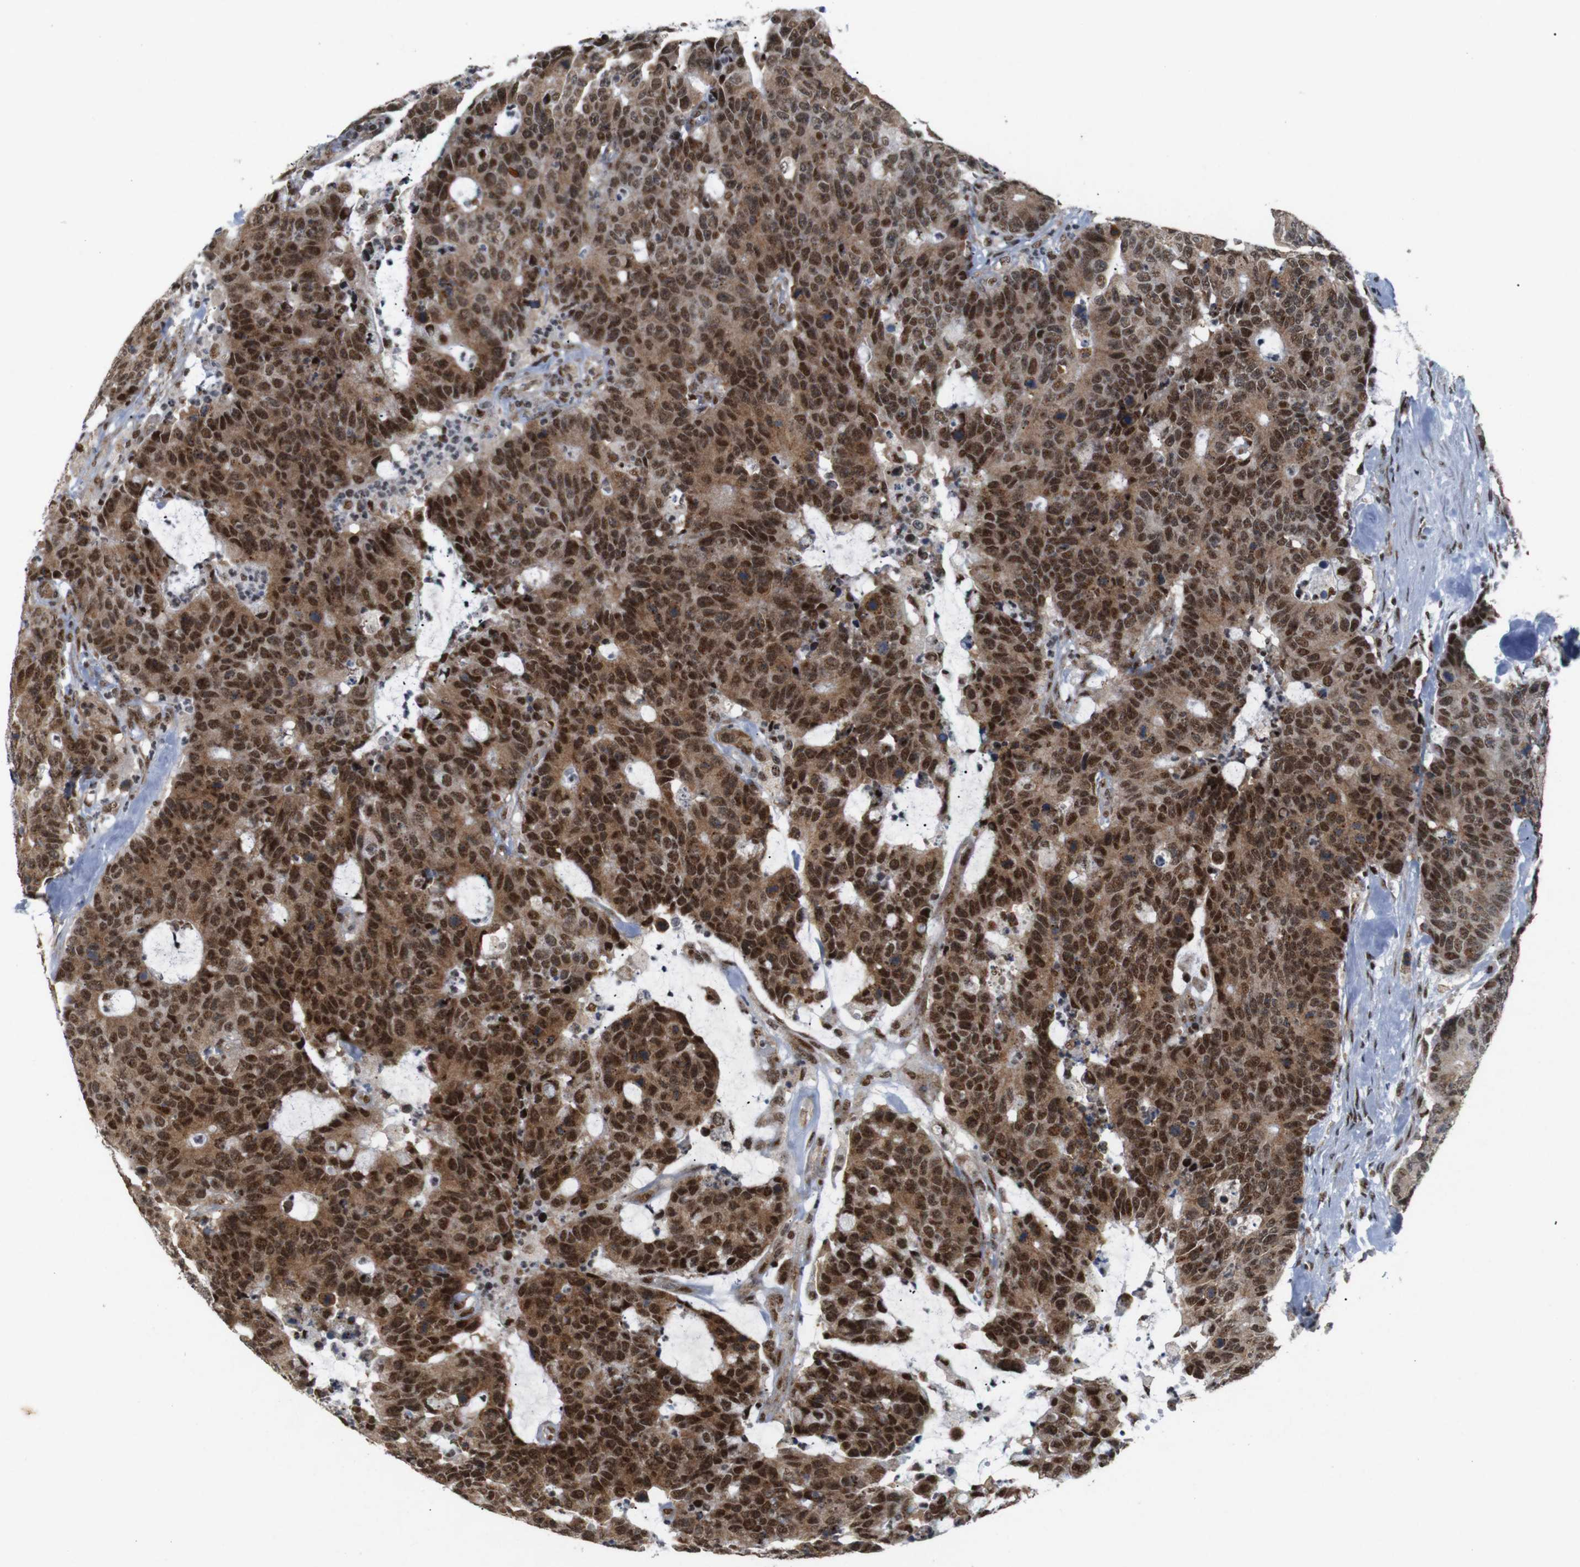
{"staining": {"intensity": "moderate", "quantity": ">75%", "location": "cytoplasmic/membranous,nuclear"}, "tissue": "colorectal cancer", "cell_type": "Tumor cells", "image_type": "cancer", "snomed": [{"axis": "morphology", "description": "Adenocarcinoma, NOS"}, {"axis": "topography", "description": "Colon"}], "caption": "Moderate cytoplasmic/membranous and nuclear staining is seen in approximately >75% of tumor cells in colorectal cancer.", "gene": "PYM1", "patient": {"sex": "female", "age": 86}}